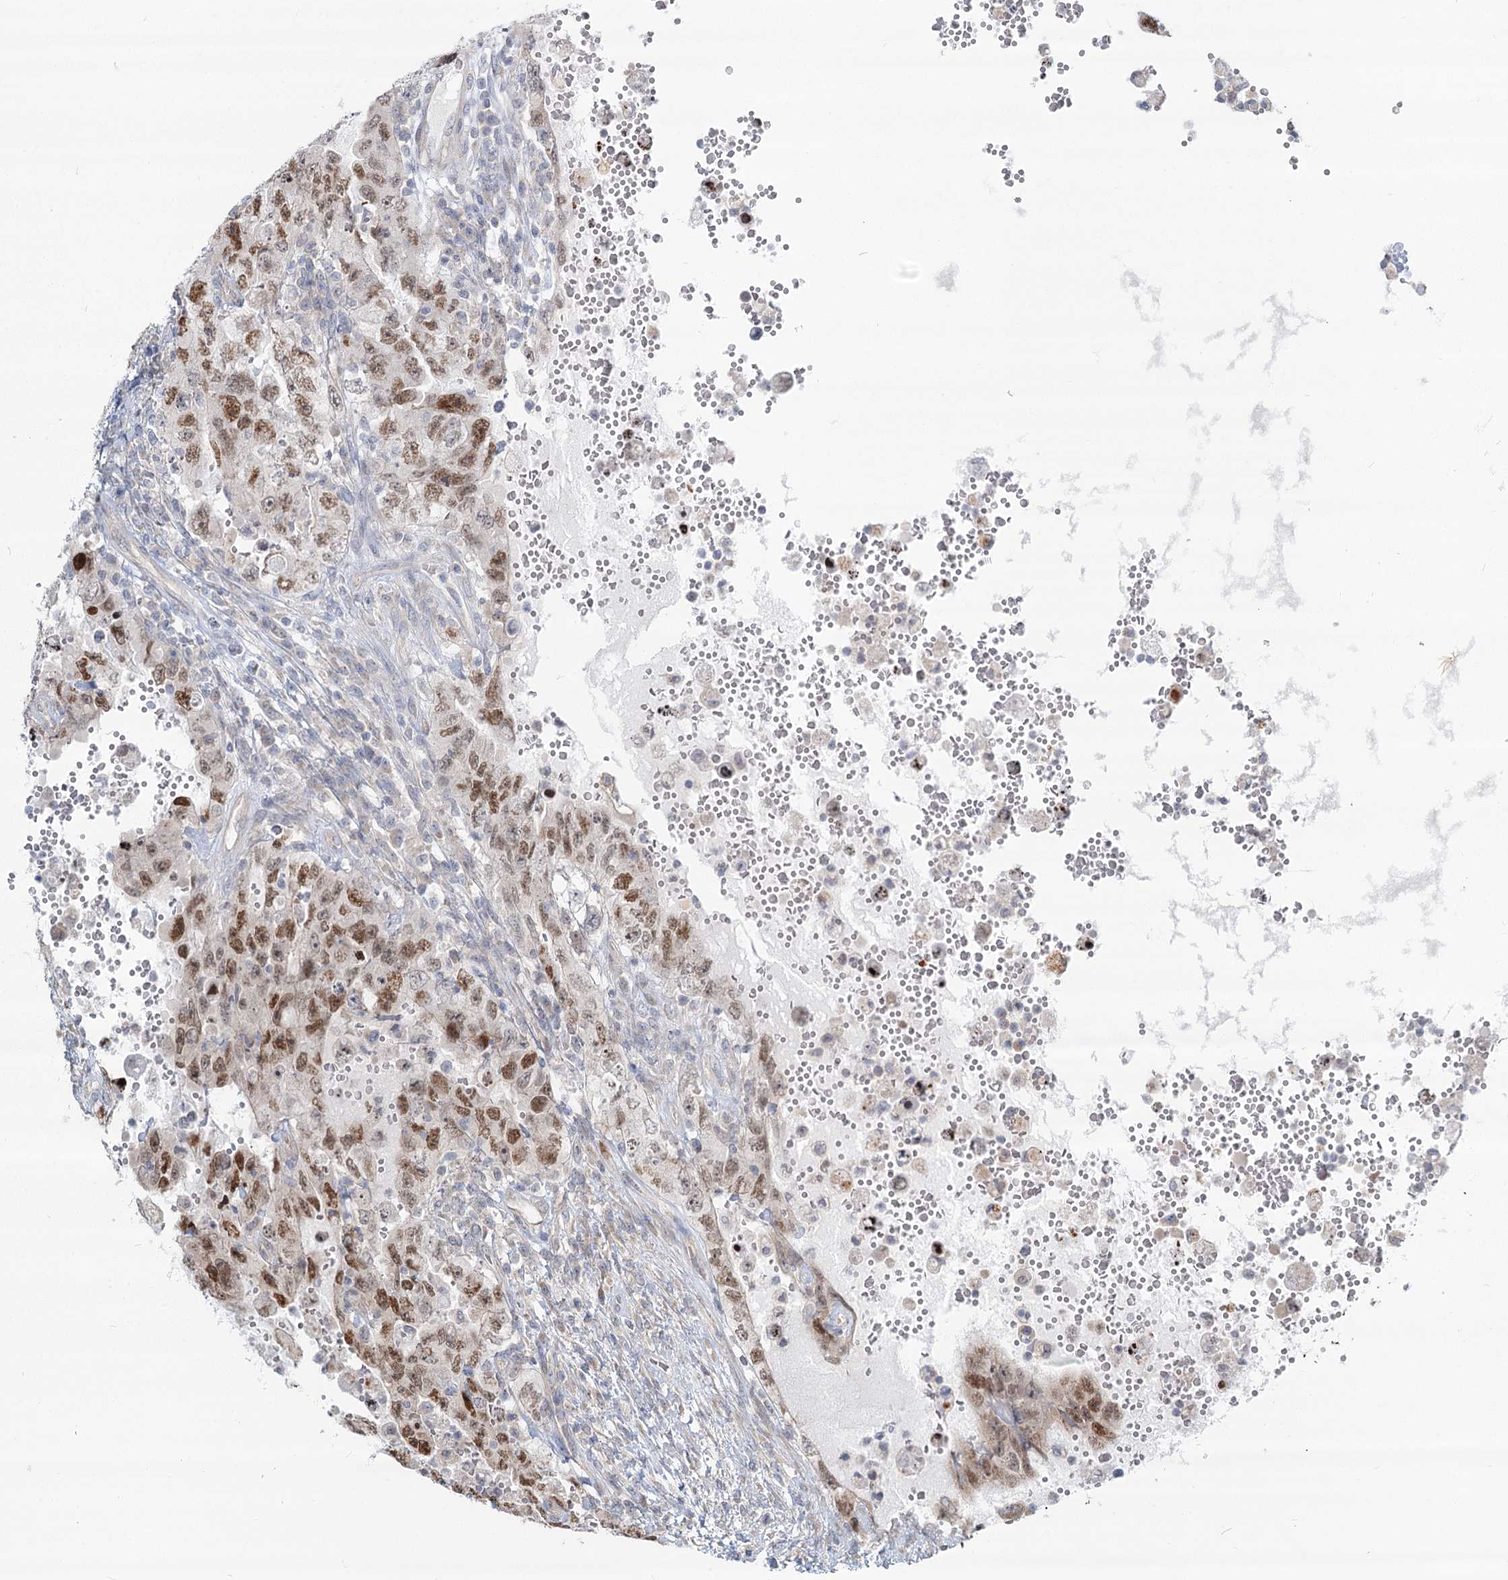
{"staining": {"intensity": "moderate", "quantity": ">75%", "location": "nuclear"}, "tissue": "testis cancer", "cell_type": "Tumor cells", "image_type": "cancer", "snomed": [{"axis": "morphology", "description": "Carcinoma, Embryonal, NOS"}, {"axis": "topography", "description": "Testis"}], "caption": "High-magnification brightfield microscopy of testis cancer (embryonal carcinoma) stained with DAB (brown) and counterstained with hematoxylin (blue). tumor cells exhibit moderate nuclear staining is present in about>75% of cells.", "gene": "SPINK13", "patient": {"sex": "male", "age": 26}}